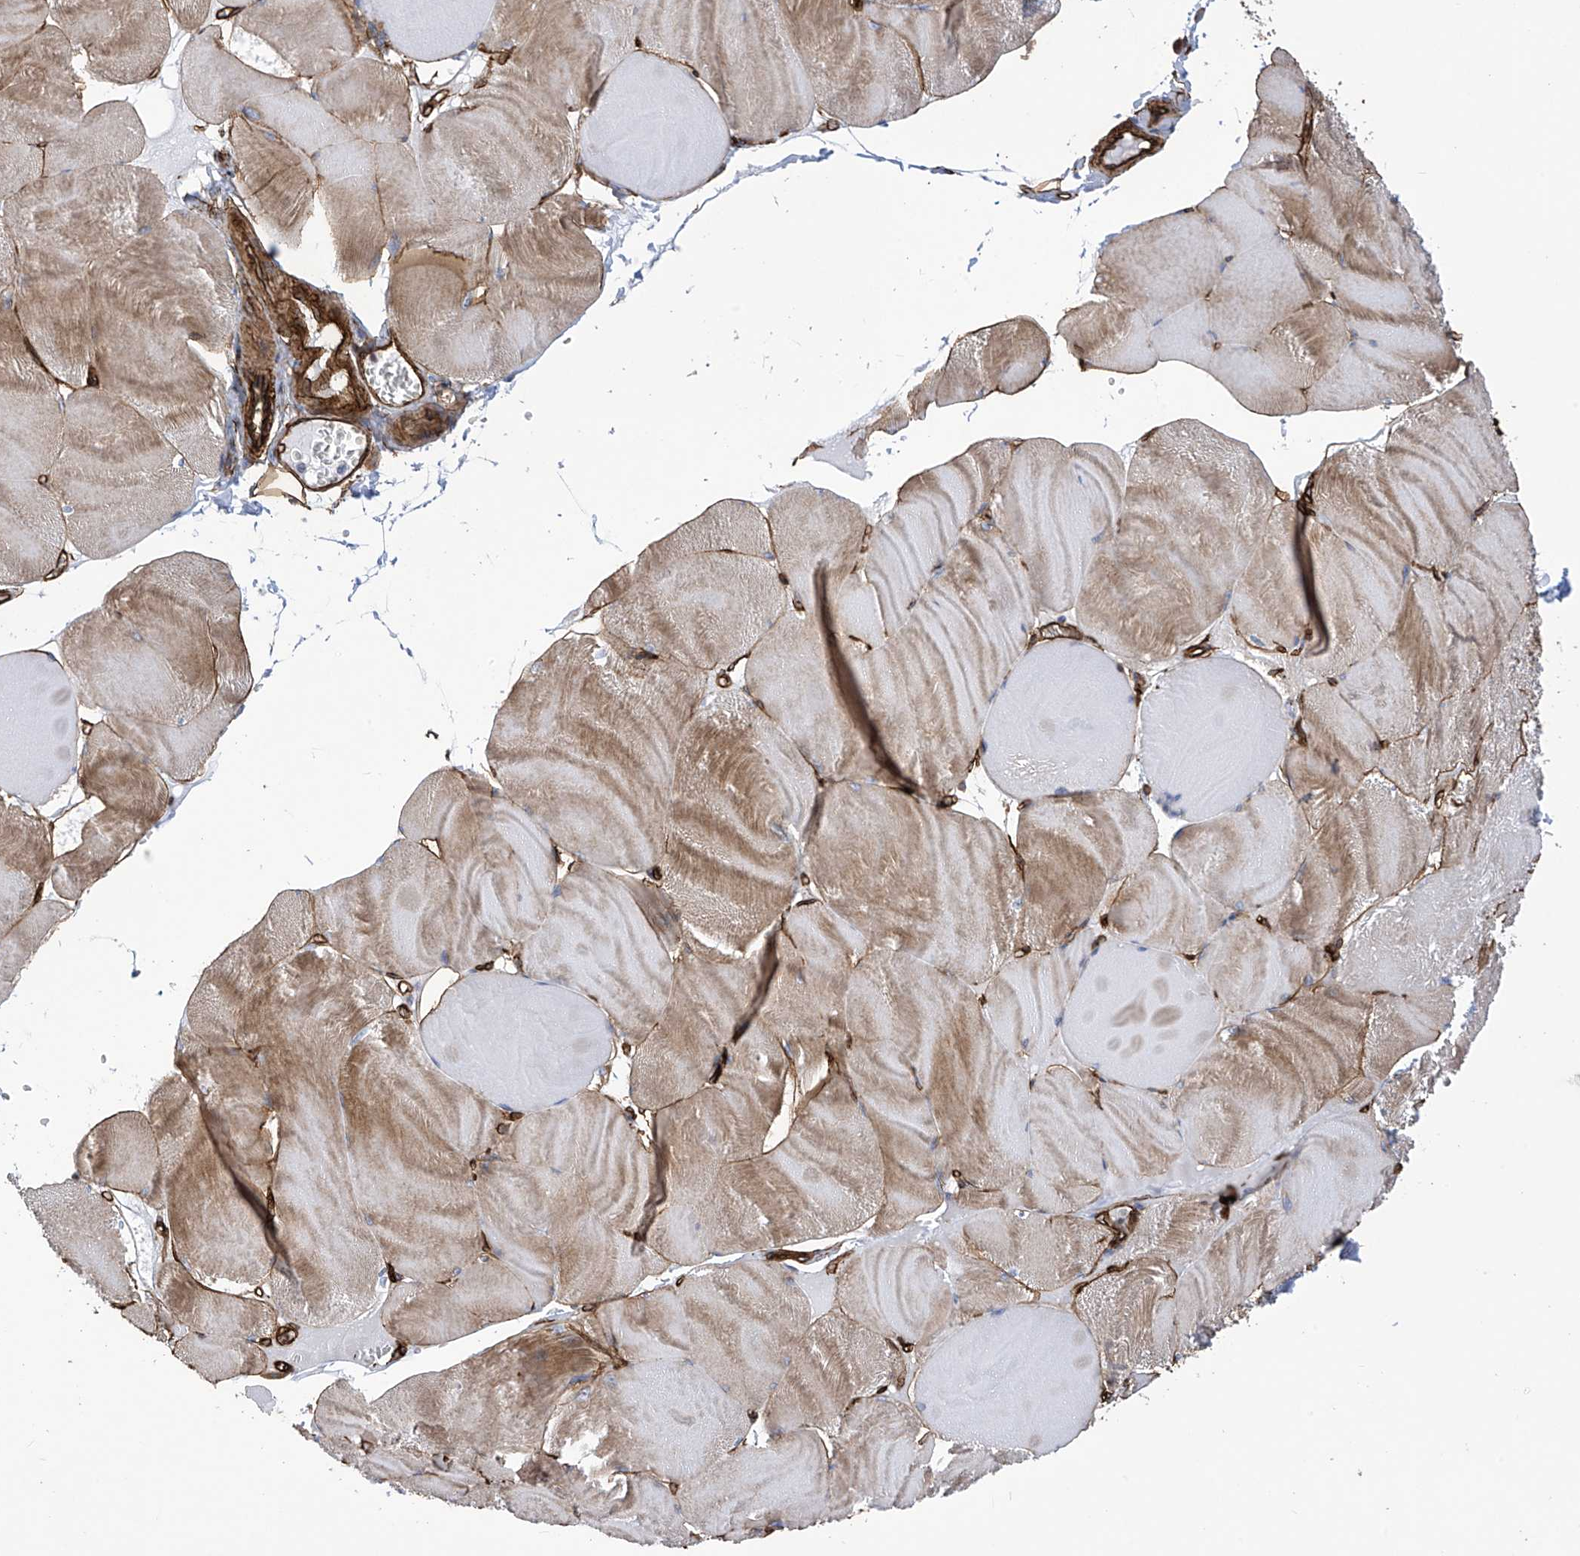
{"staining": {"intensity": "moderate", "quantity": ">75%", "location": "cytoplasmic/membranous"}, "tissue": "skeletal muscle", "cell_type": "Myocytes", "image_type": "normal", "snomed": [{"axis": "morphology", "description": "Normal tissue, NOS"}, {"axis": "morphology", "description": "Basal cell carcinoma"}, {"axis": "topography", "description": "Skeletal muscle"}], "caption": "Protein staining of benign skeletal muscle reveals moderate cytoplasmic/membranous expression in approximately >75% of myocytes. Using DAB (3,3'-diaminobenzidine) (brown) and hematoxylin (blue) stains, captured at high magnification using brightfield microscopy.", "gene": "UBTD1", "patient": {"sex": "female", "age": 64}}